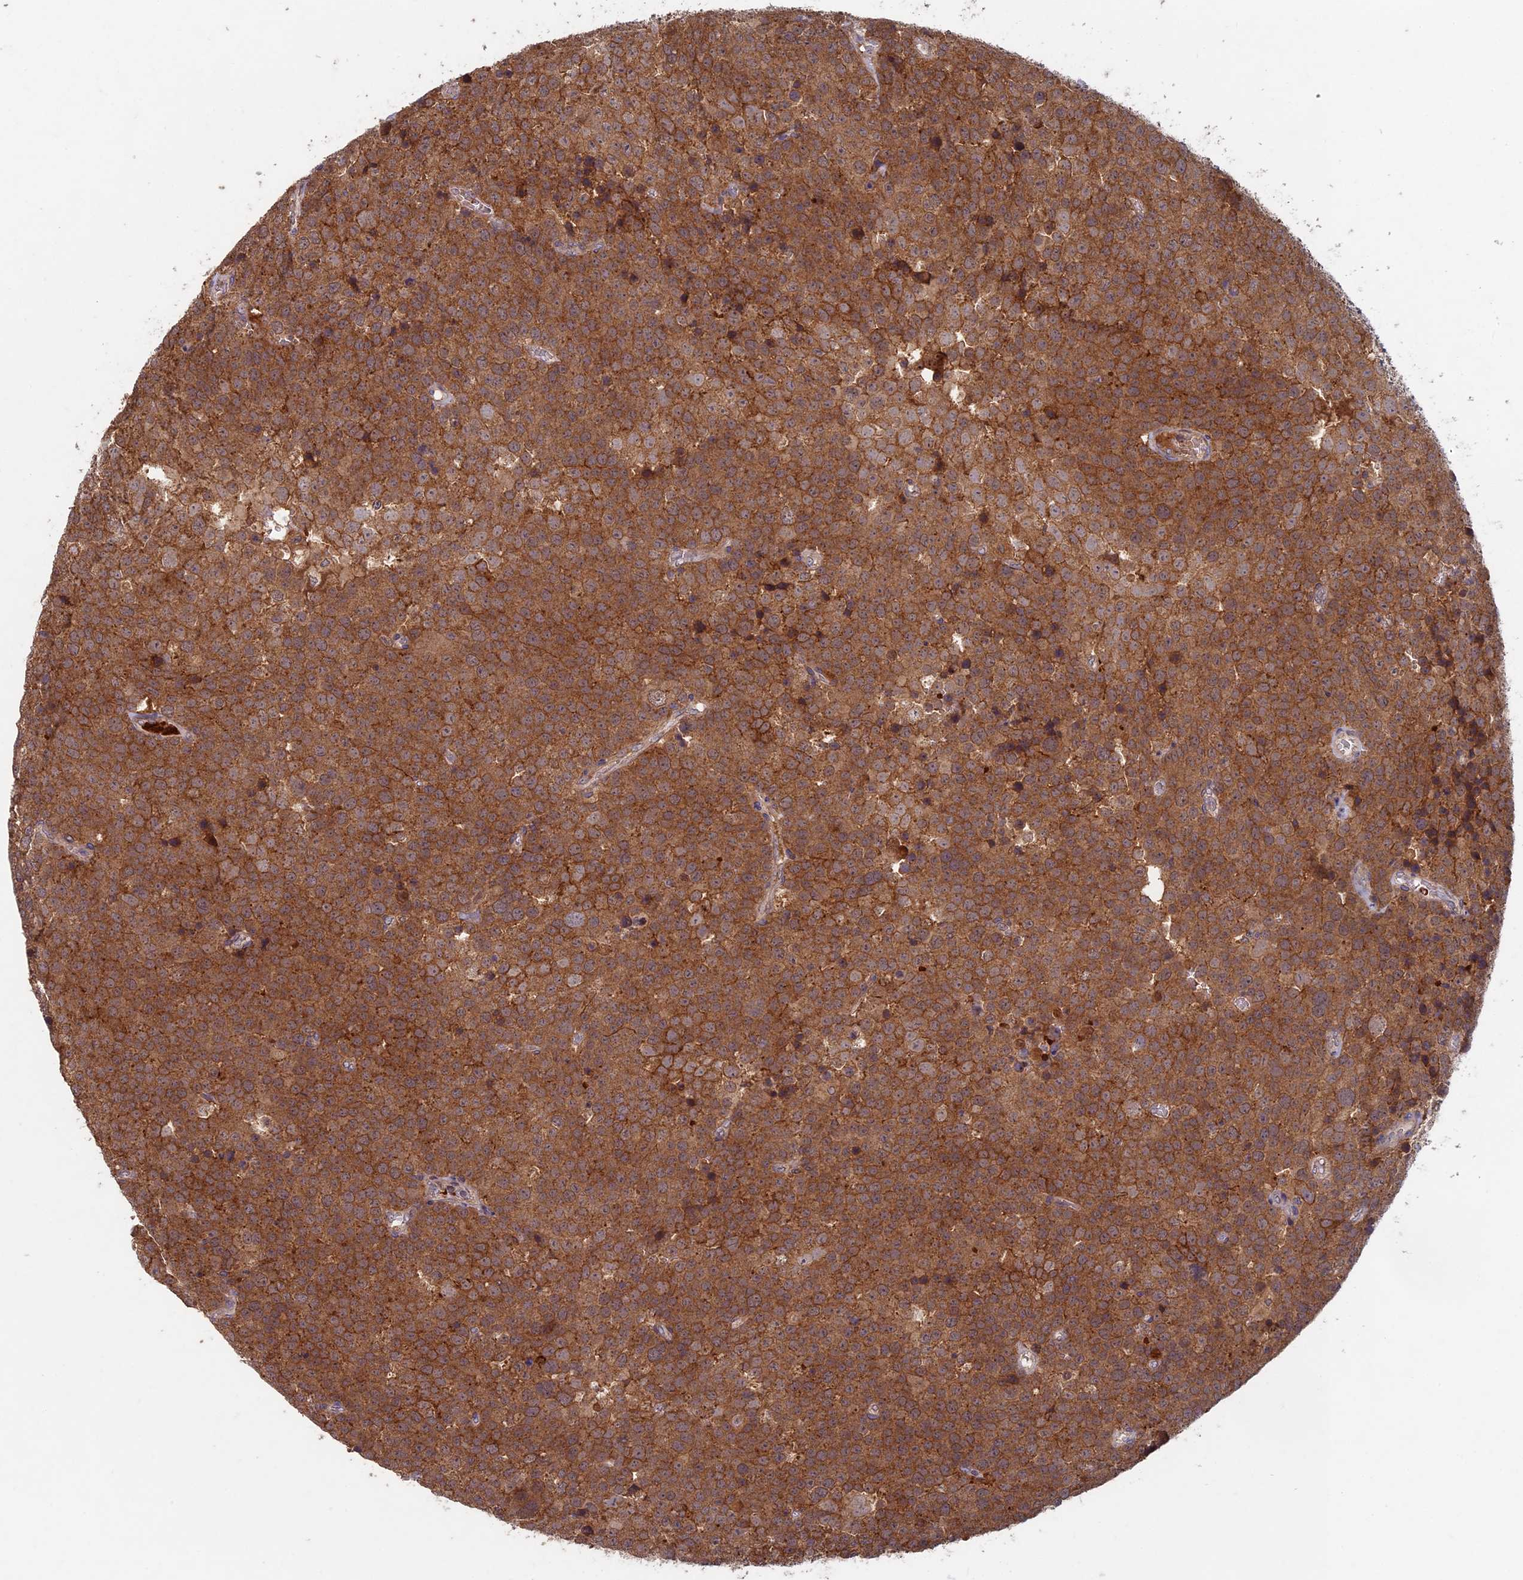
{"staining": {"intensity": "moderate", "quantity": ">75%", "location": "cytoplasmic/membranous"}, "tissue": "testis cancer", "cell_type": "Tumor cells", "image_type": "cancer", "snomed": [{"axis": "morphology", "description": "Seminoma, NOS"}, {"axis": "topography", "description": "Testis"}], "caption": "Immunohistochemical staining of testis cancer displays moderate cytoplasmic/membranous protein expression in approximately >75% of tumor cells.", "gene": "RCCD1", "patient": {"sex": "male", "age": 71}}